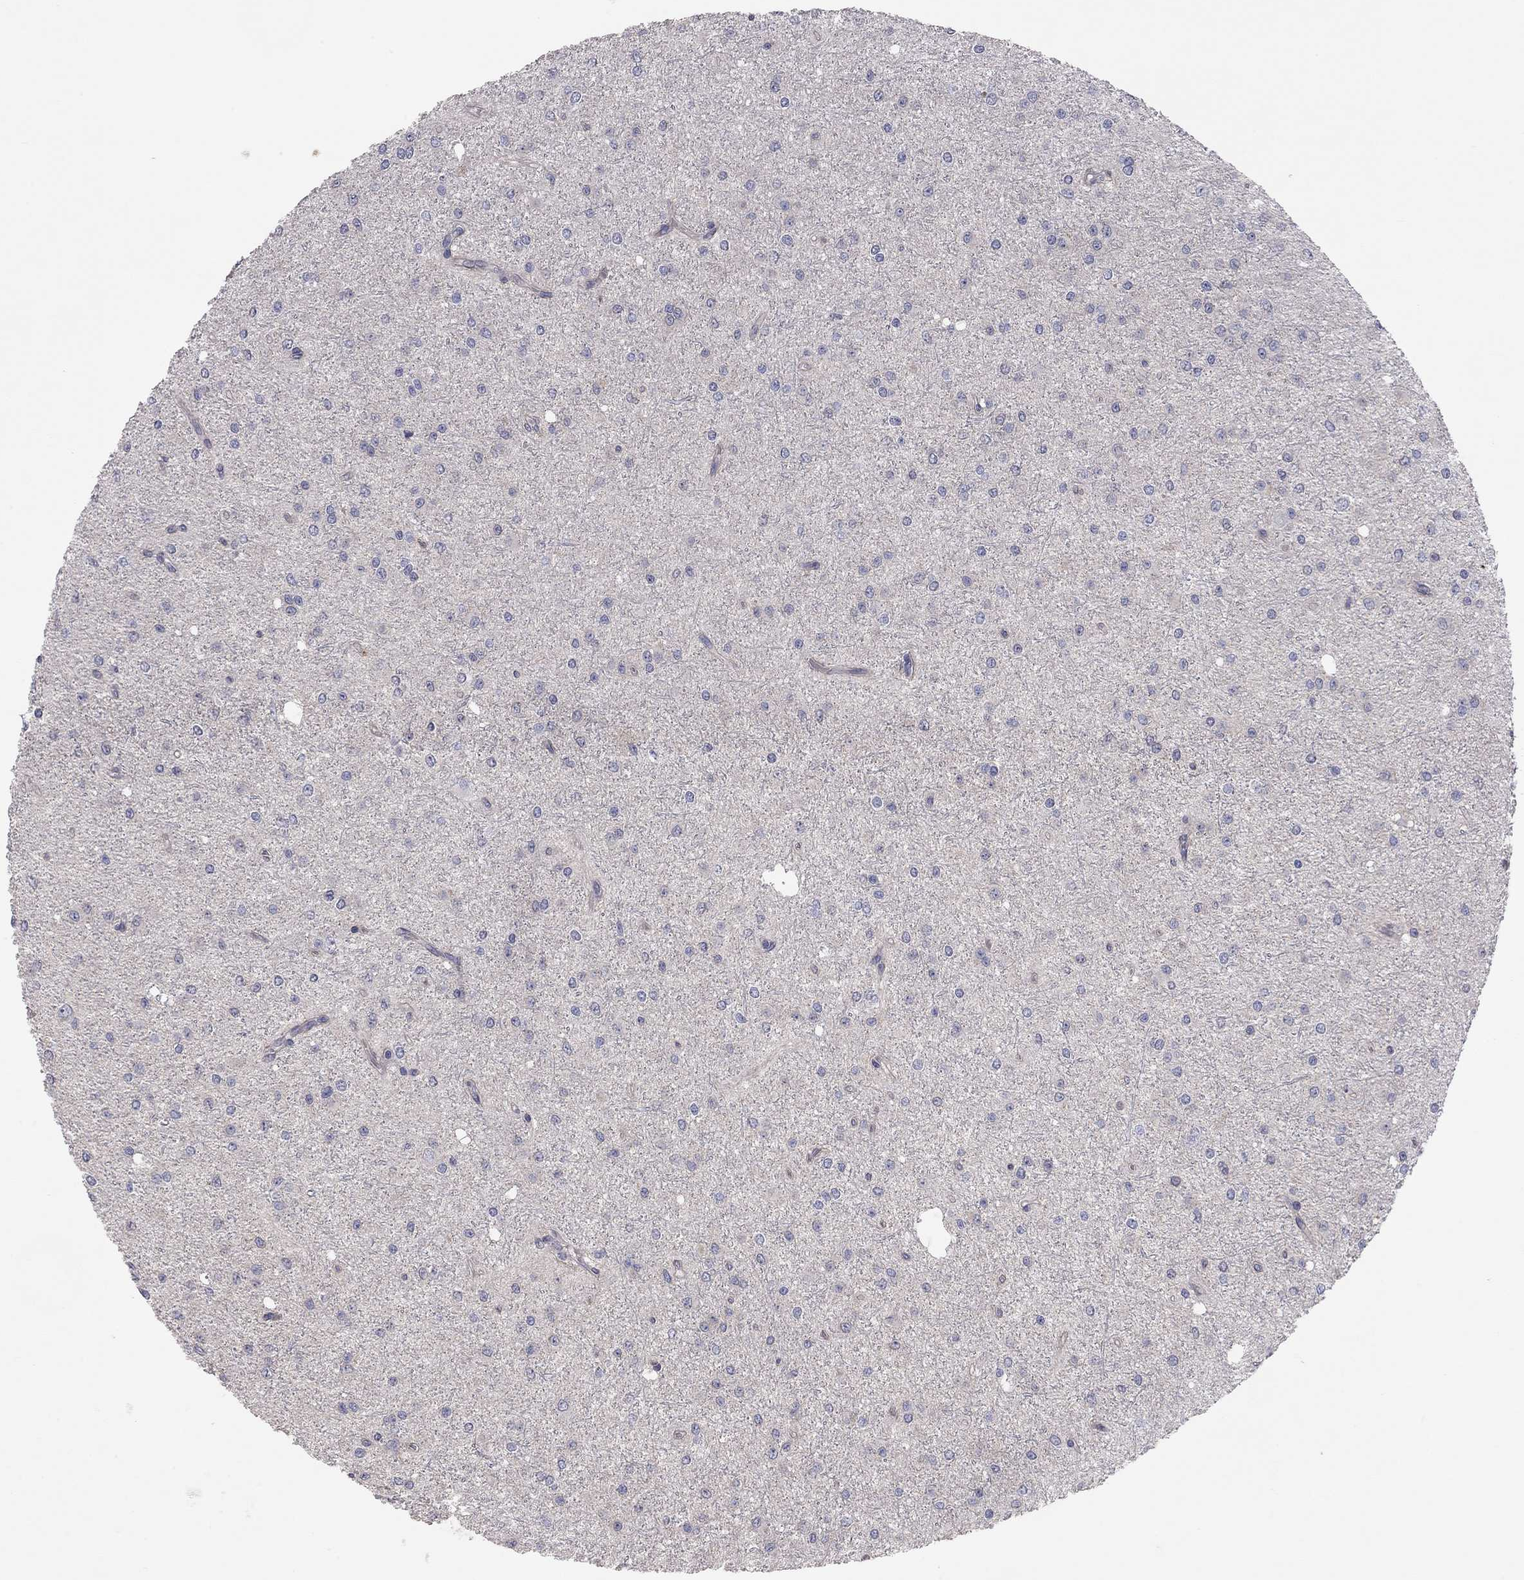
{"staining": {"intensity": "negative", "quantity": "none", "location": "none"}, "tissue": "glioma", "cell_type": "Tumor cells", "image_type": "cancer", "snomed": [{"axis": "morphology", "description": "Glioma, malignant, Low grade"}, {"axis": "topography", "description": "Brain"}], "caption": "IHC of human malignant low-grade glioma exhibits no positivity in tumor cells.", "gene": "KCNB1", "patient": {"sex": "male", "age": 27}}